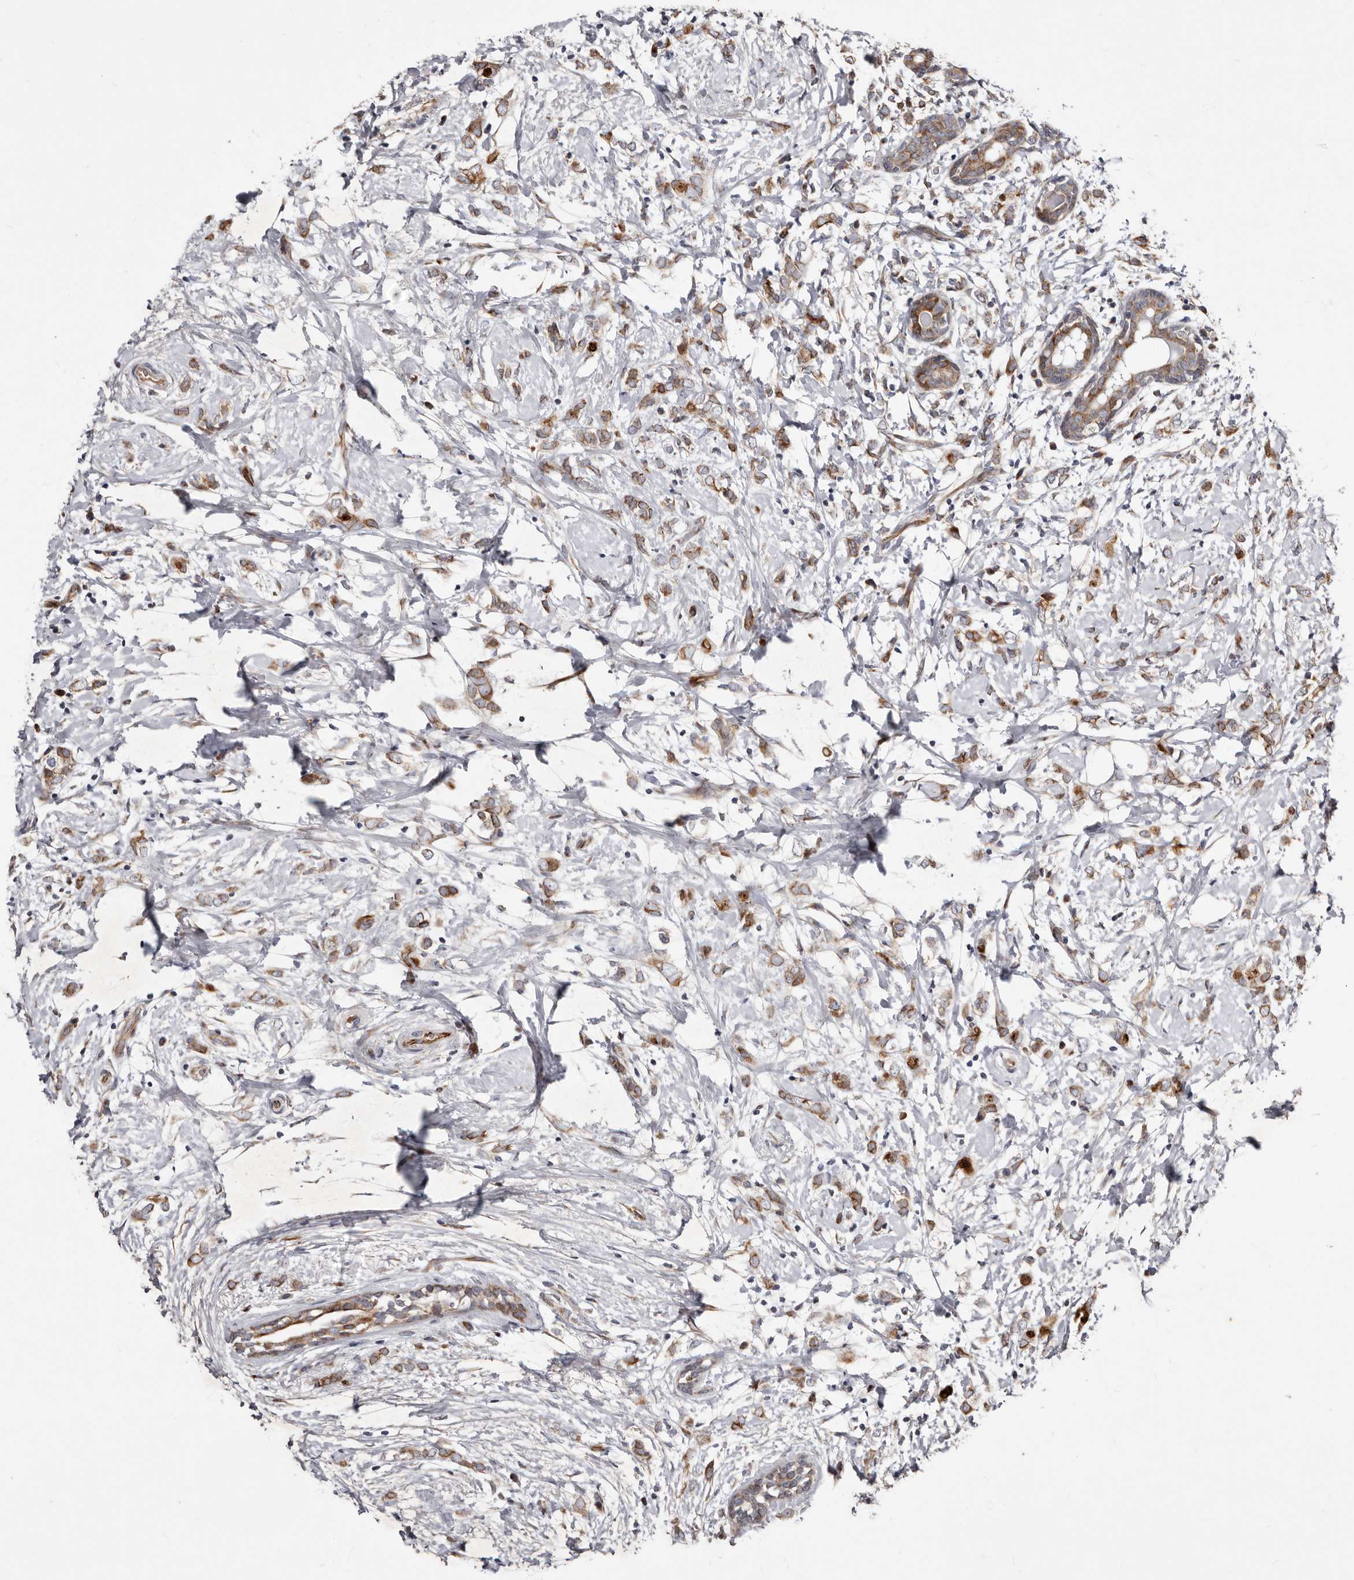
{"staining": {"intensity": "moderate", "quantity": ">75%", "location": "cytoplasmic/membranous"}, "tissue": "breast cancer", "cell_type": "Tumor cells", "image_type": "cancer", "snomed": [{"axis": "morphology", "description": "Normal tissue, NOS"}, {"axis": "morphology", "description": "Lobular carcinoma"}, {"axis": "topography", "description": "Breast"}], "caption": "Brown immunohistochemical staining in human breast cancer demonstrates moderate cytoplasmic/membranous positivity in about >75% of tumor cells. The staining is performed using DAB brown chromogen to label protein expression. The nuclei are counter-stained blue using hematoxylin.", "gene": "TIMM17B", "patient": {"sex": "female", "age": 47}}